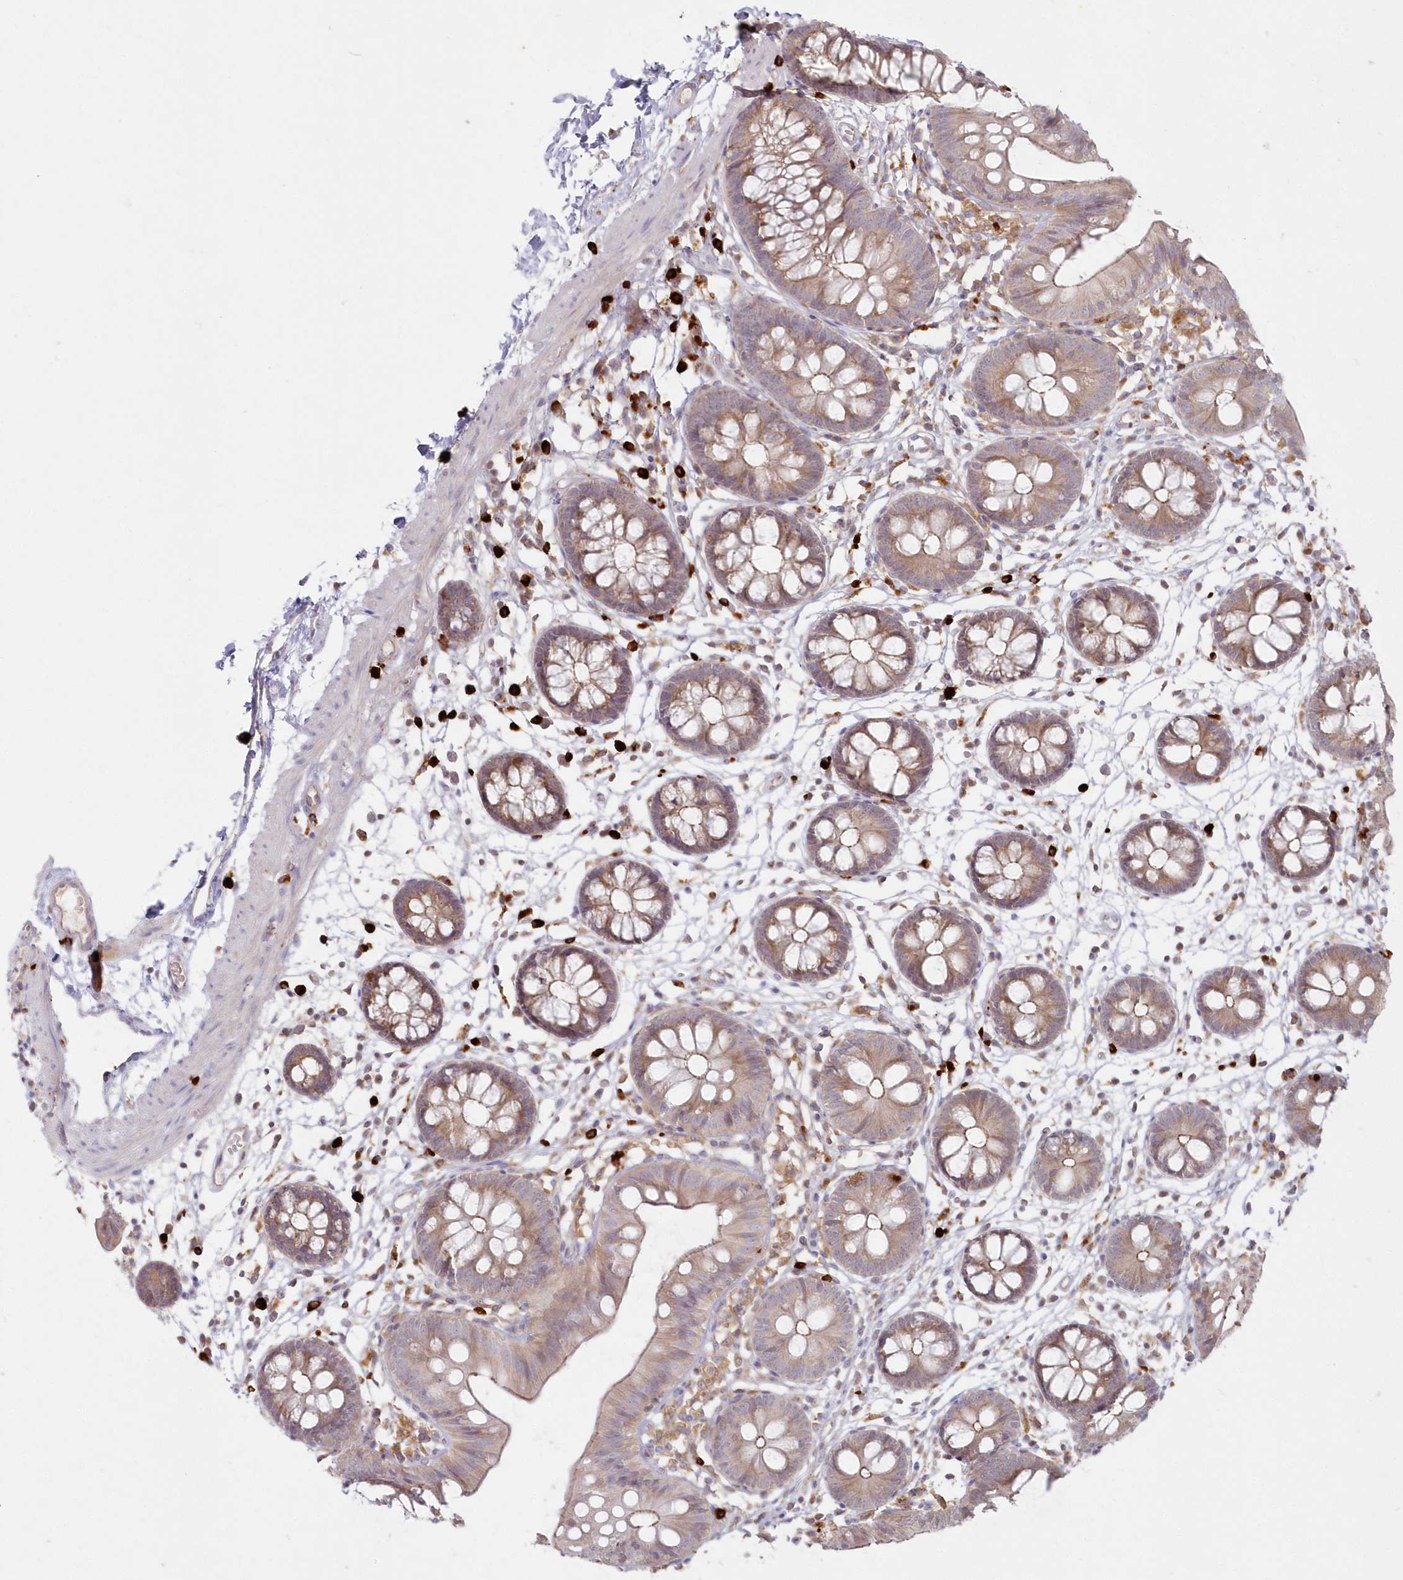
{"staining": {"intensity": "weak", "quantity": "25%-75%", "location": "cytoplasmic/membranous"}, "tissue": "colon", "cell_type": "Endothelial cells", "image_type": "normal", "snomed": [{"axis": "morphology", "description": "Normal tissue, NOS"}, {"axis": "topography", "description": "Colon"}], "caption": "A brown stain shows weak cytoplasmic/membranous positivity of a protein in endothelial cells of normal colon.", "gene": "ARSB", "patient": {"sex": "male", "age": 56}}